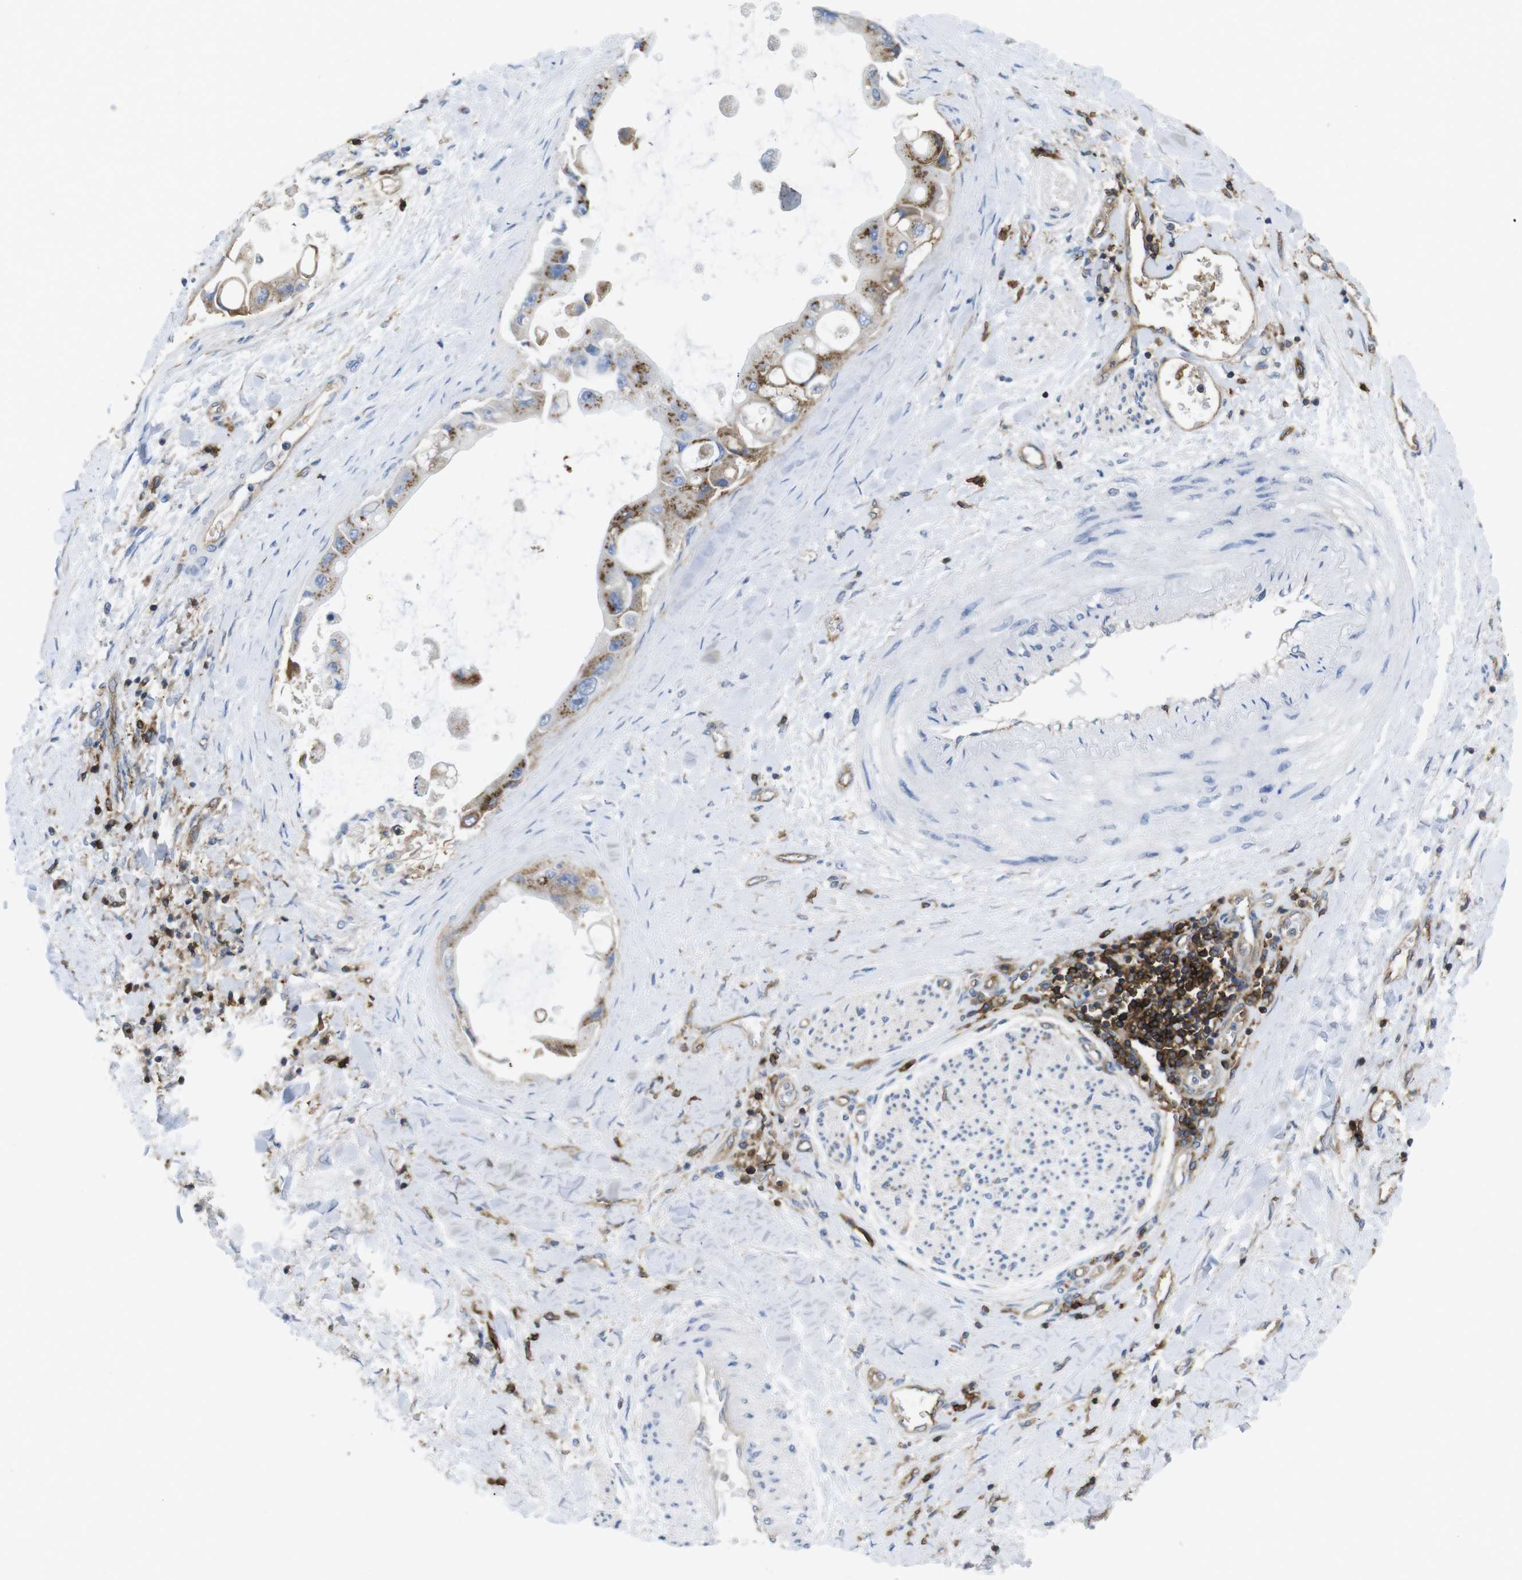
{"staining": {"intensity": "moderate", "quantity": "25%-75%", "location": "cytoplasmic/membranous"}, "tissue": "liver cancer", "cell_type": "Tumor cells", "image_type": "cancer", "snomed": [{"axis": "morphology", "description": "Cholangiocarcinoma"}, {"axis": "topography", "description": "Liver"}], "caption": "Tumor cells exhibit moderate cytoplasmic/membranous positivity in about 25%-75% of cells in liver cancer.", "gene": "CCR6", "patient": {"sex": "male", "age": 50}}